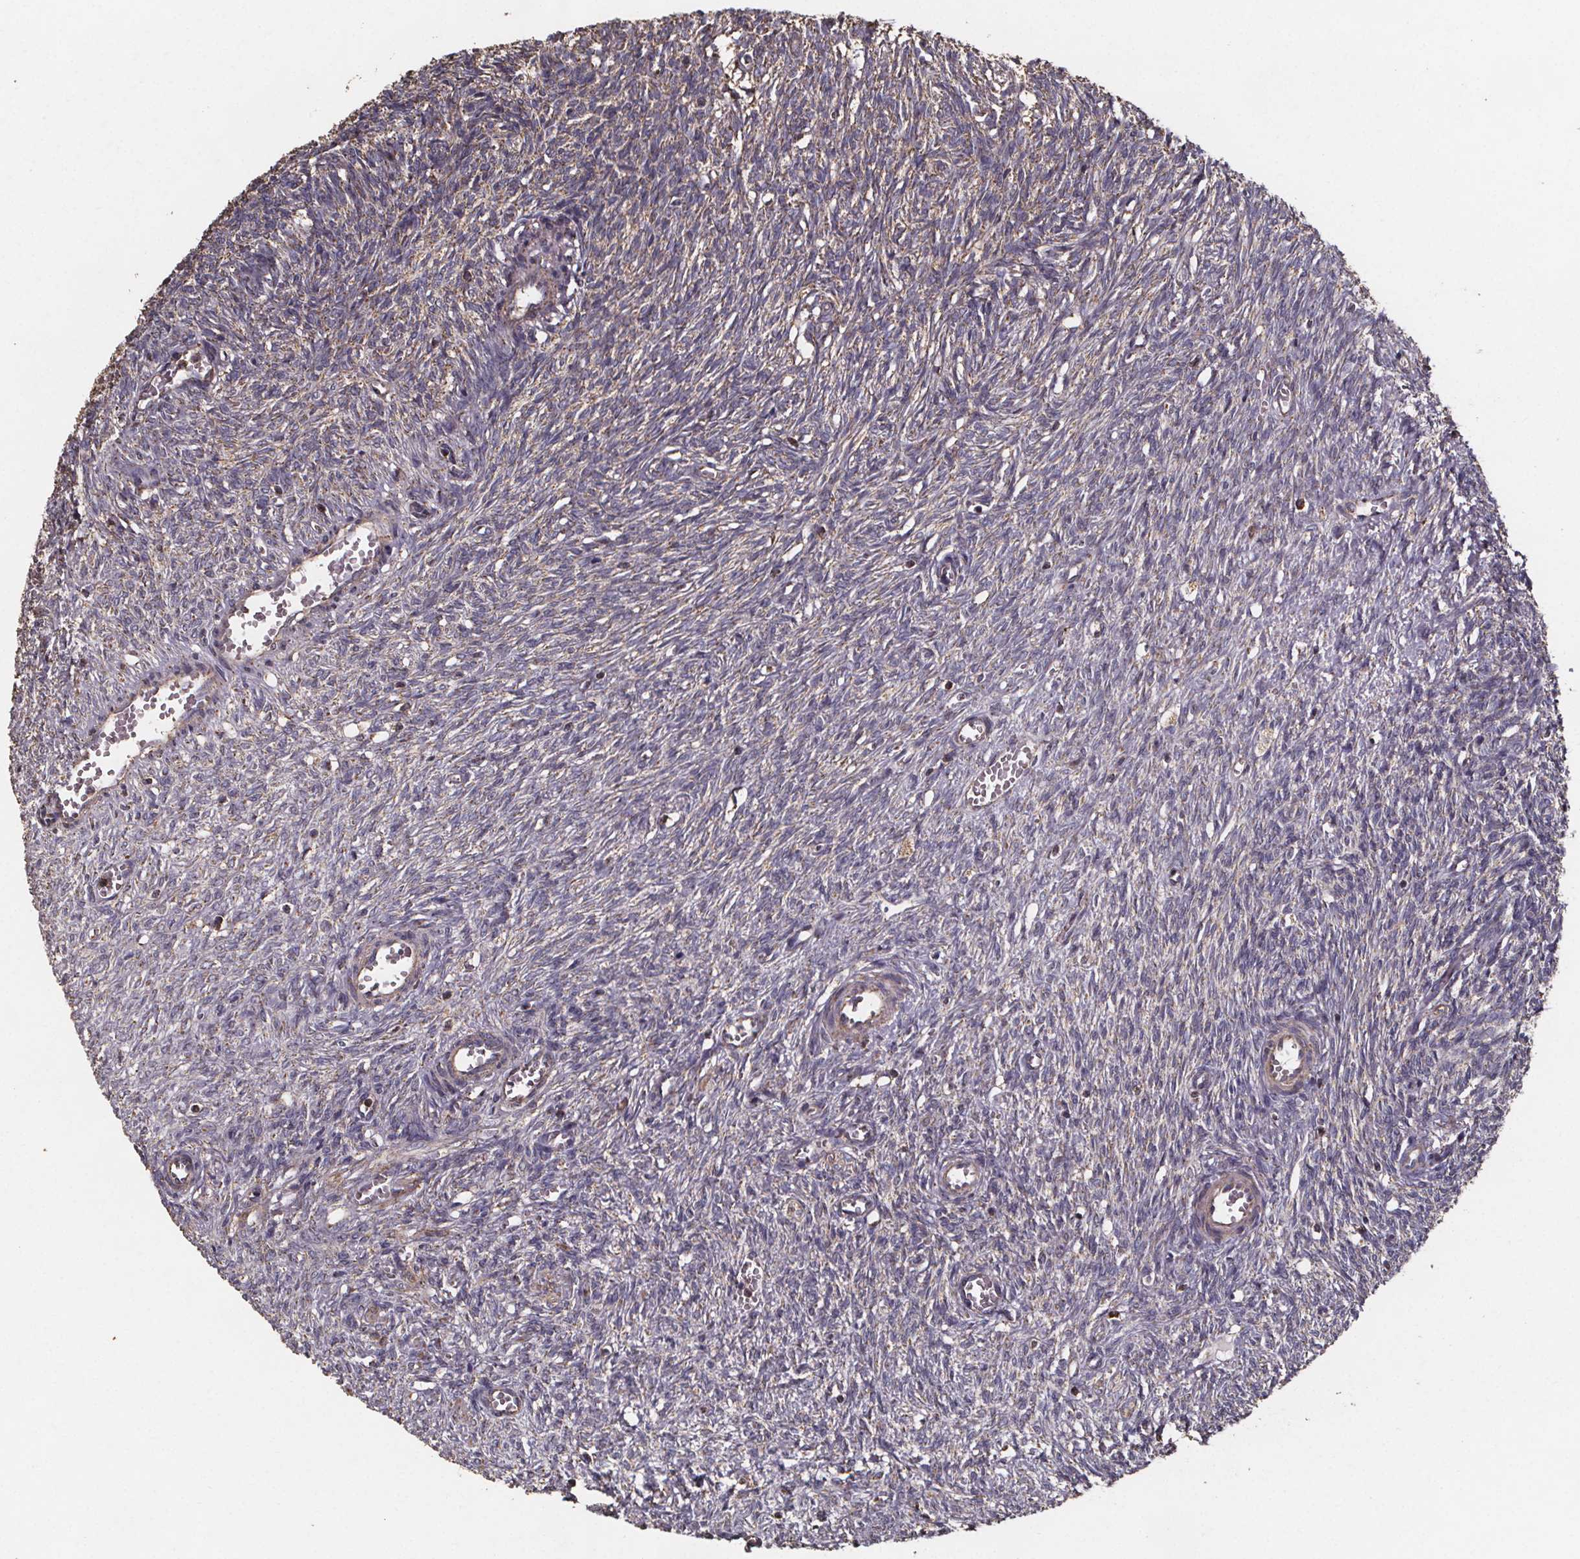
{"staining": {"intensity": "weak", "quantity": "<25%", "location": "cytoplasmic/membranous"}, "tissue": "ovary", "cell_type": "Ovarian stroma cells", "image_type": "normal", "snomed": [{"axis": "morphology", "description": "Normal tissue, NOS"}, {"axis": "topography", "description": "Ovary"}], "caption": "IHC of unremarkable human ovary demonstrates no staining in ovarian stroma cells. The staining is performed using DAB brown chromogen with nuclei counter-stained in using hematoxylin.", "gene": "SLC35D2", "patient": {"sex": "female", "age": 46}}